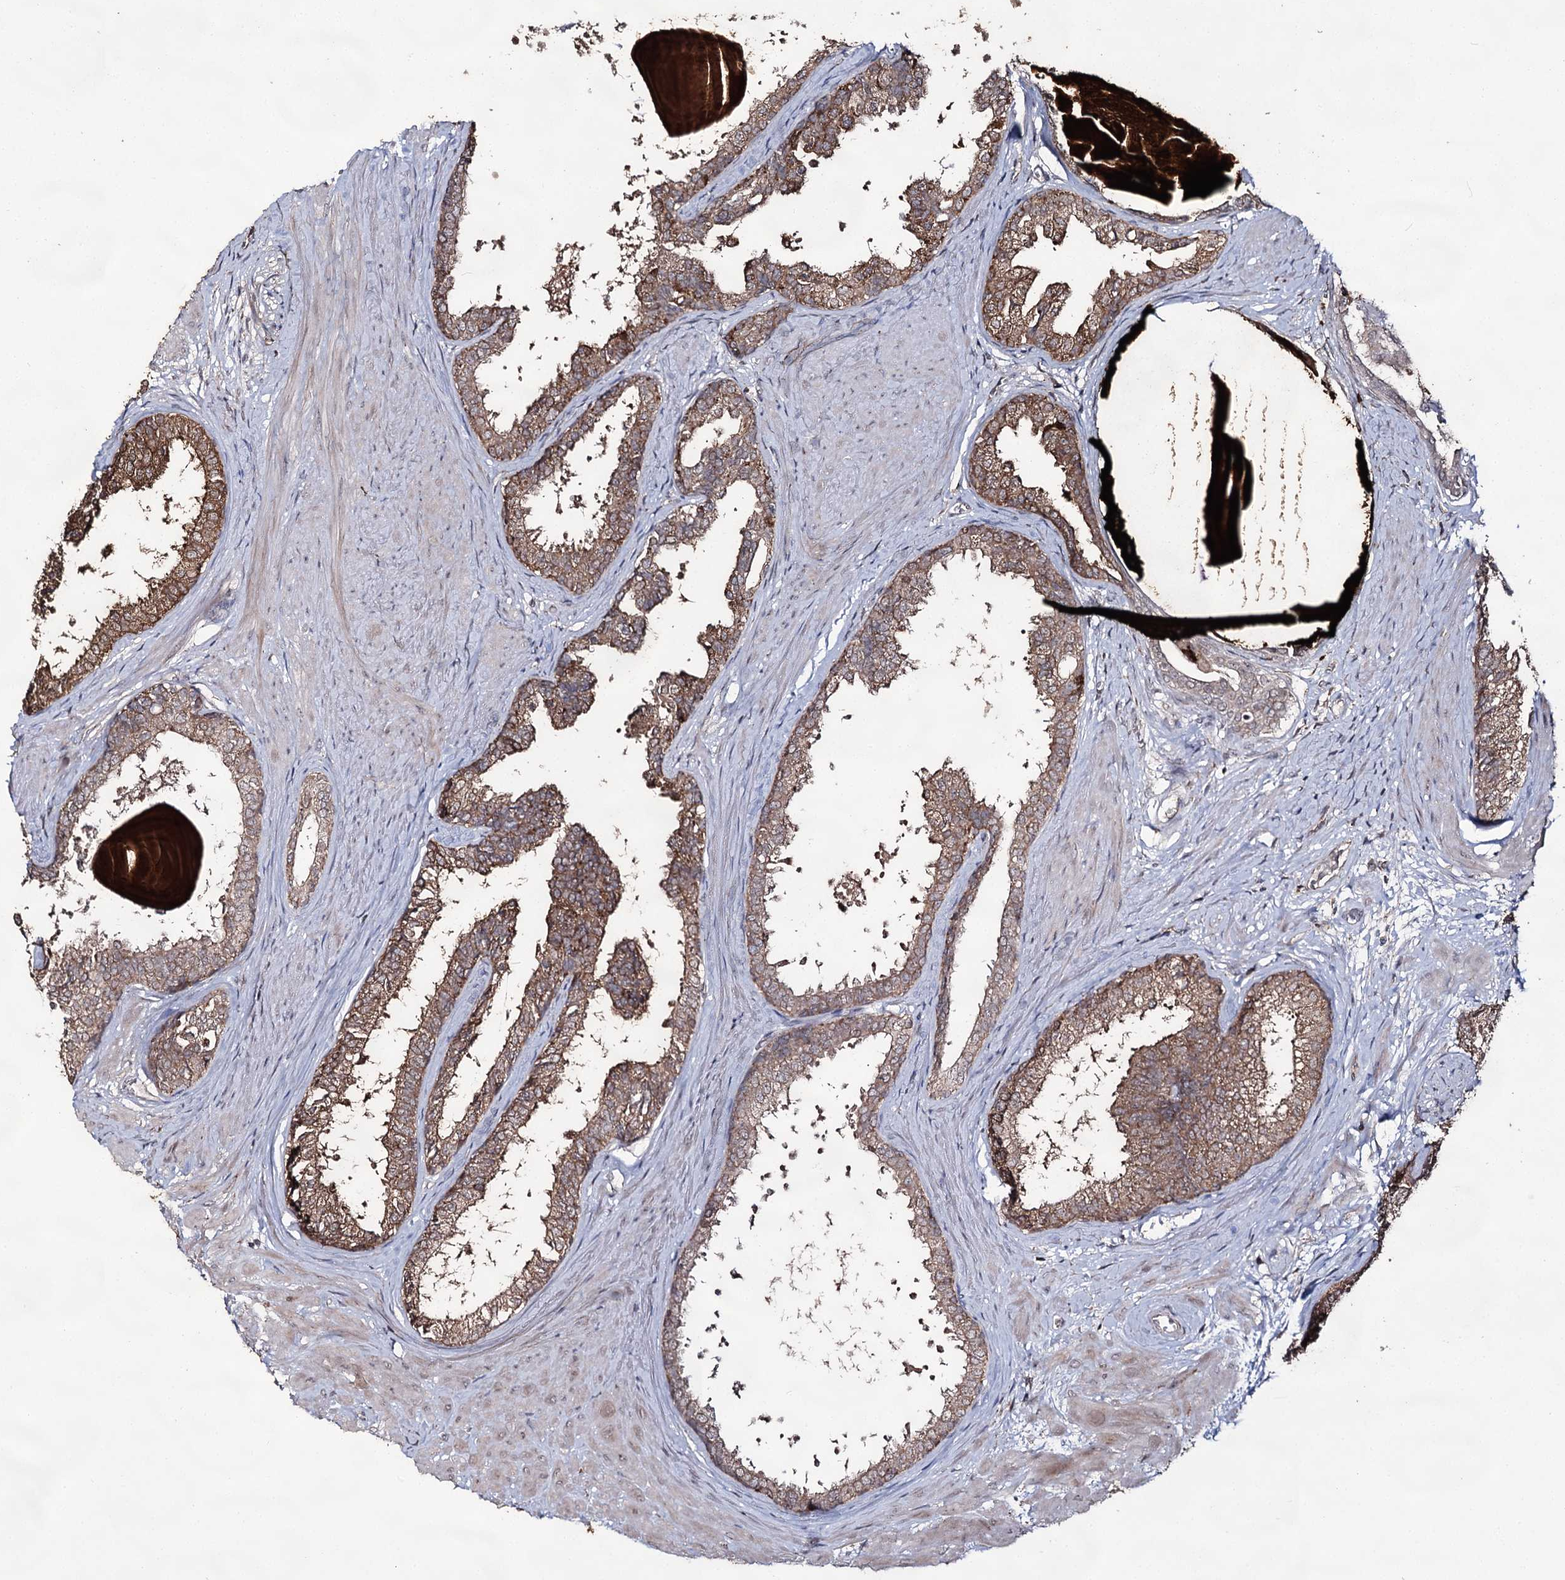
{"staining": {"intensity": "strong", "quantity": ">75%", "location": "cytoplasmic/membranous"}, "tissue": "prostate", "cell_type": "Glandular cells", "image_type": "normal", "snomed": [{"axis": "morphology", "description": "Normal tissue, NOS"}, {"axis": "topography", "description": "Prostate"}], "caption": "IHC image of normal prostate: human prostate stained using immunohistochemistry demonstrates high levels of strong protein expression localized specifically in the cytoplasmic/membranous of glandular cells, appearing as a cytoplasmic/membranous brown color.", "gene": "ACTR6", "patient": {"sex": "male", "age": 48}}